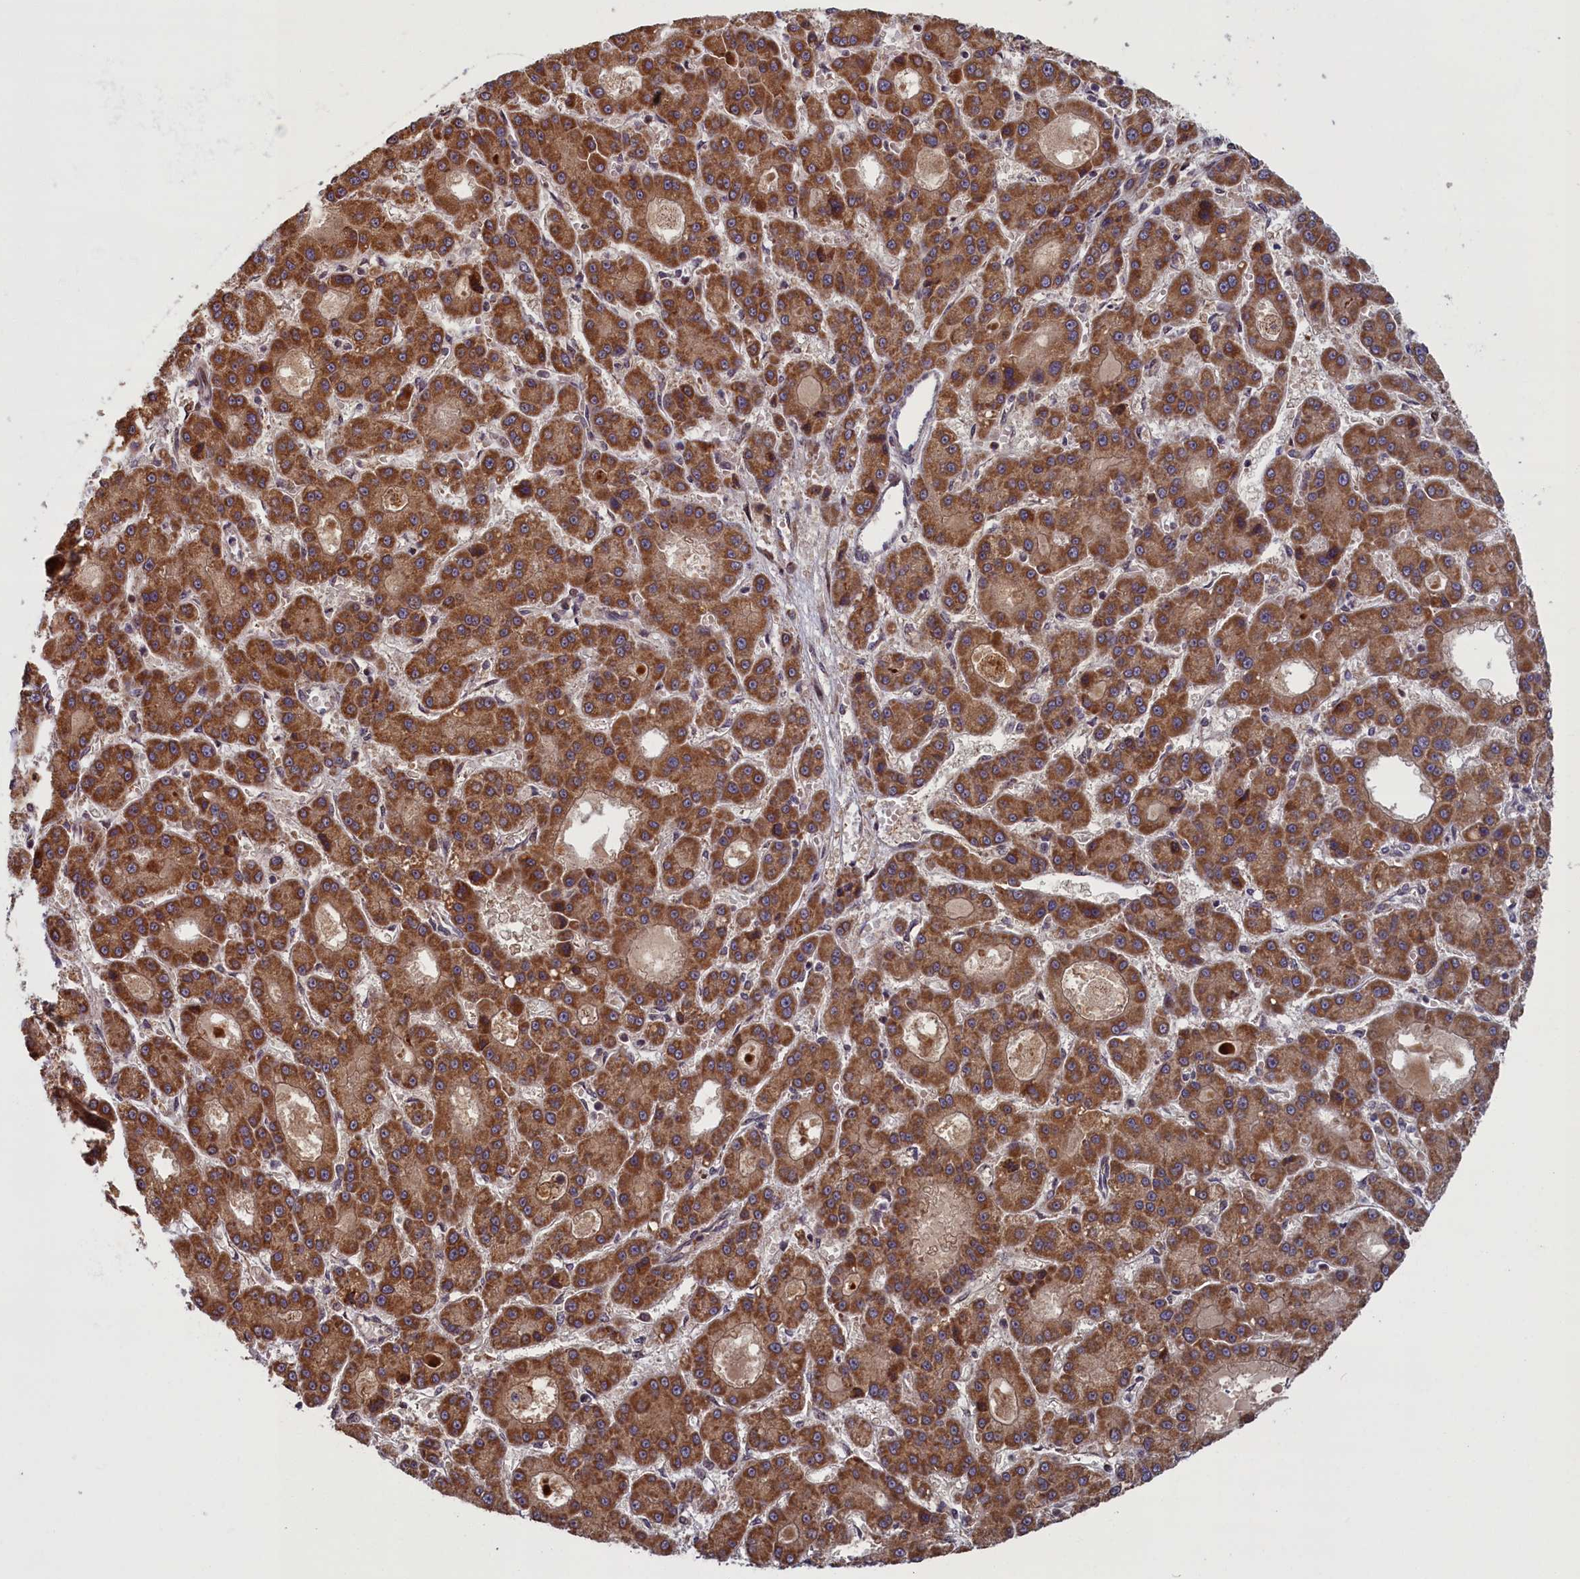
{"staining": {"intensity": "strong", "quantity": ">75%", "location": "cytoplasmic/membranous"}, "tissue": "liver cancer", "cell_type": "Tumor cells", "image_type": "cancer", "snomed": [{"axis": "morphology", "description": "Carcinoma, Hepatocellular, NOS"}, {"axis": "topography", "description": "Liver"}], "caption": "Liver cancer (hepatocellular carcinoma) was stained to show a protein in brown. There is high levels of strong cytoplasmic/membranous staining in approximately >75% of tumor cells. (Brightfield microscopy of DAB IHC at high magnification).", "gene": "PLA2G10", "patient": {"sex": "male", "age": 70}}